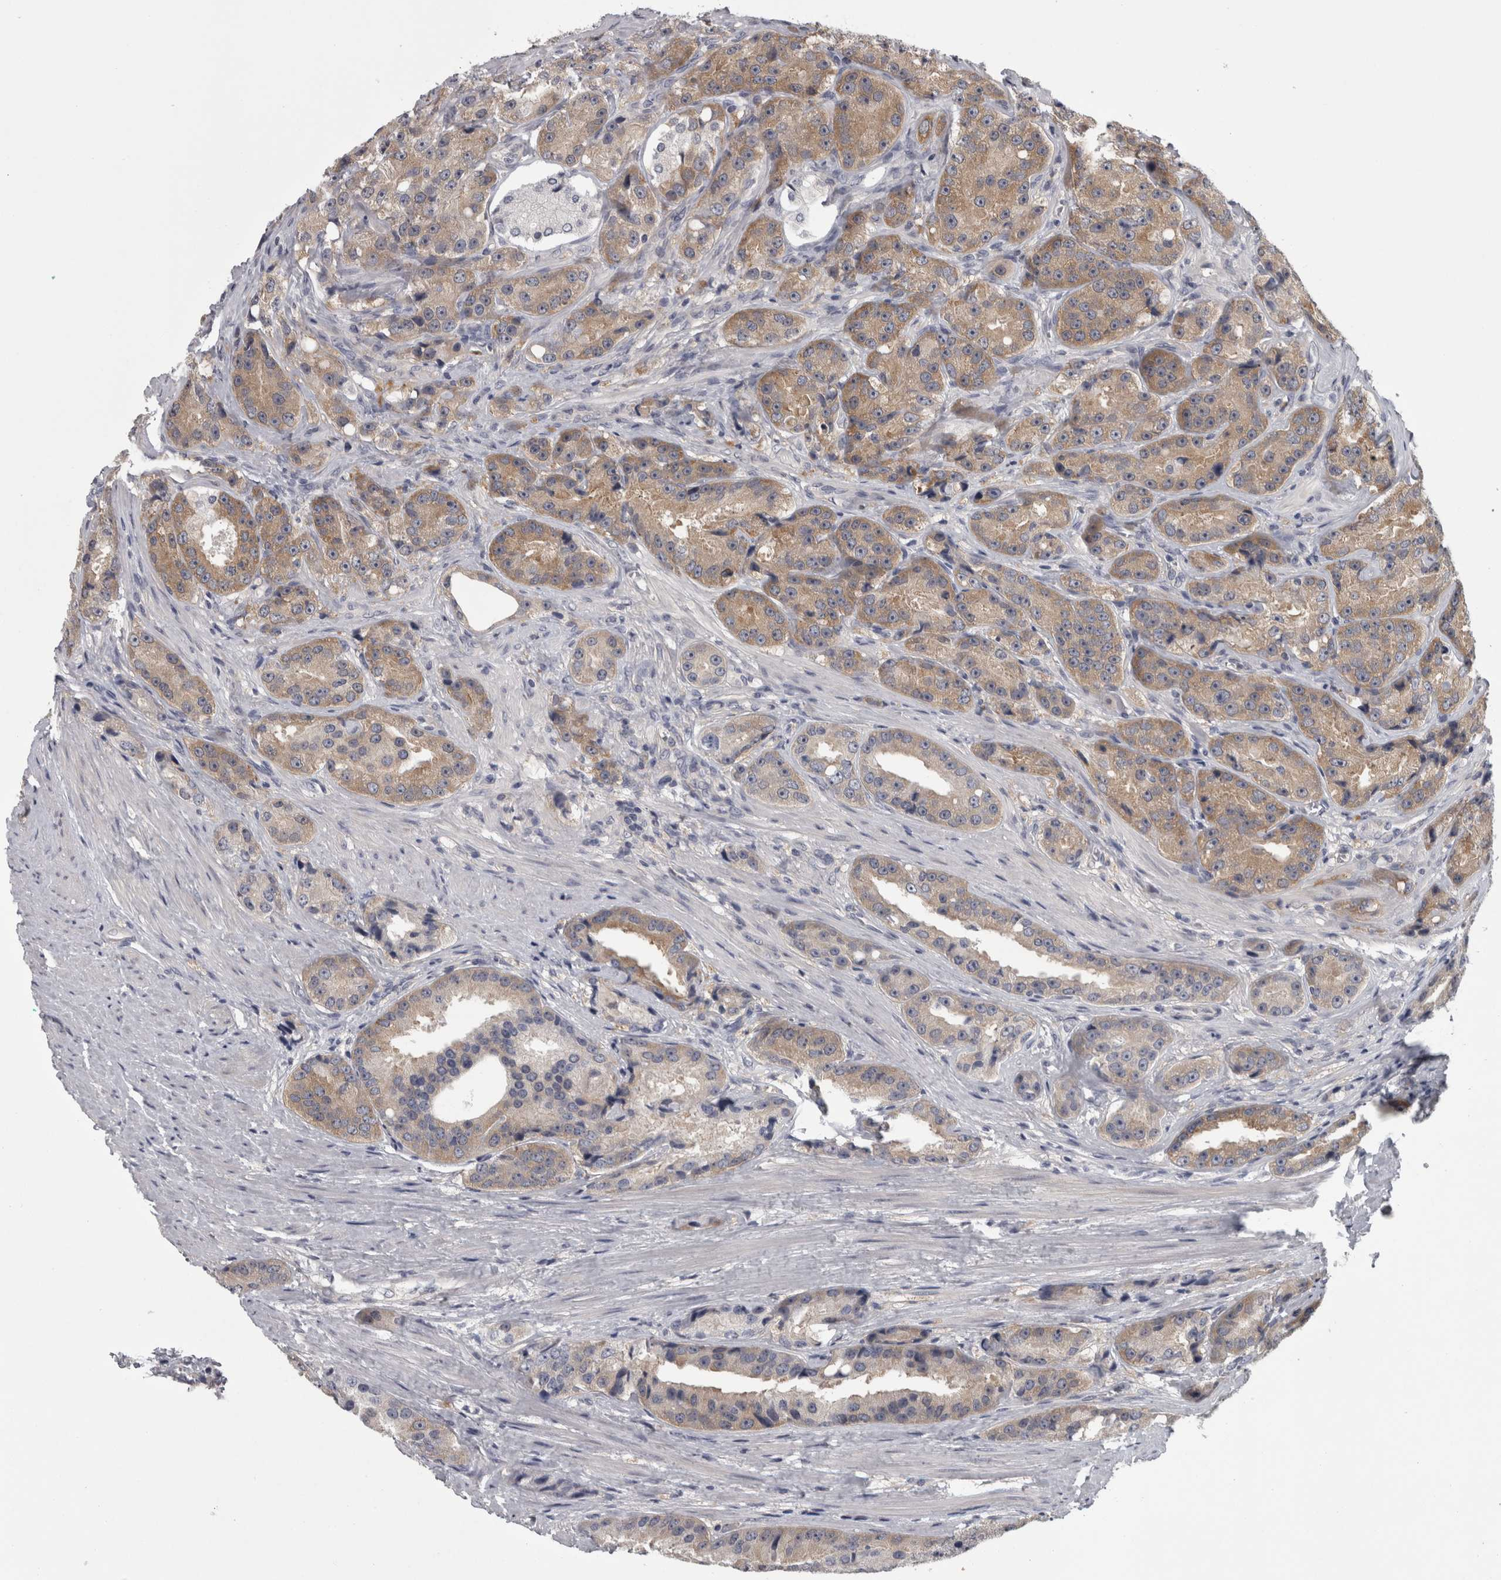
{"staining": {"intensity": "weak", "quantity": "25%-75%", "location": "cytoplasmic/membranous"}, "tissue": "prostate cancer", "cell_type": "Tumor cells", "image_type": "cancer", "snomed": [{"axis": "morphology", "description": "Adenocarcinoma, High grade"}, {"axis": "topography", "description": "Prostate"}], "caption": "Immunohistochemistry (DAB) staining of adenocarcinoma (high-grade) (prostate) displays weak cytoplasmic/membranous protein staining in approximately 25%-75% of tumor cells.", "gene": "PRKCI", "patient": {"sex": "male", "age": 60}}